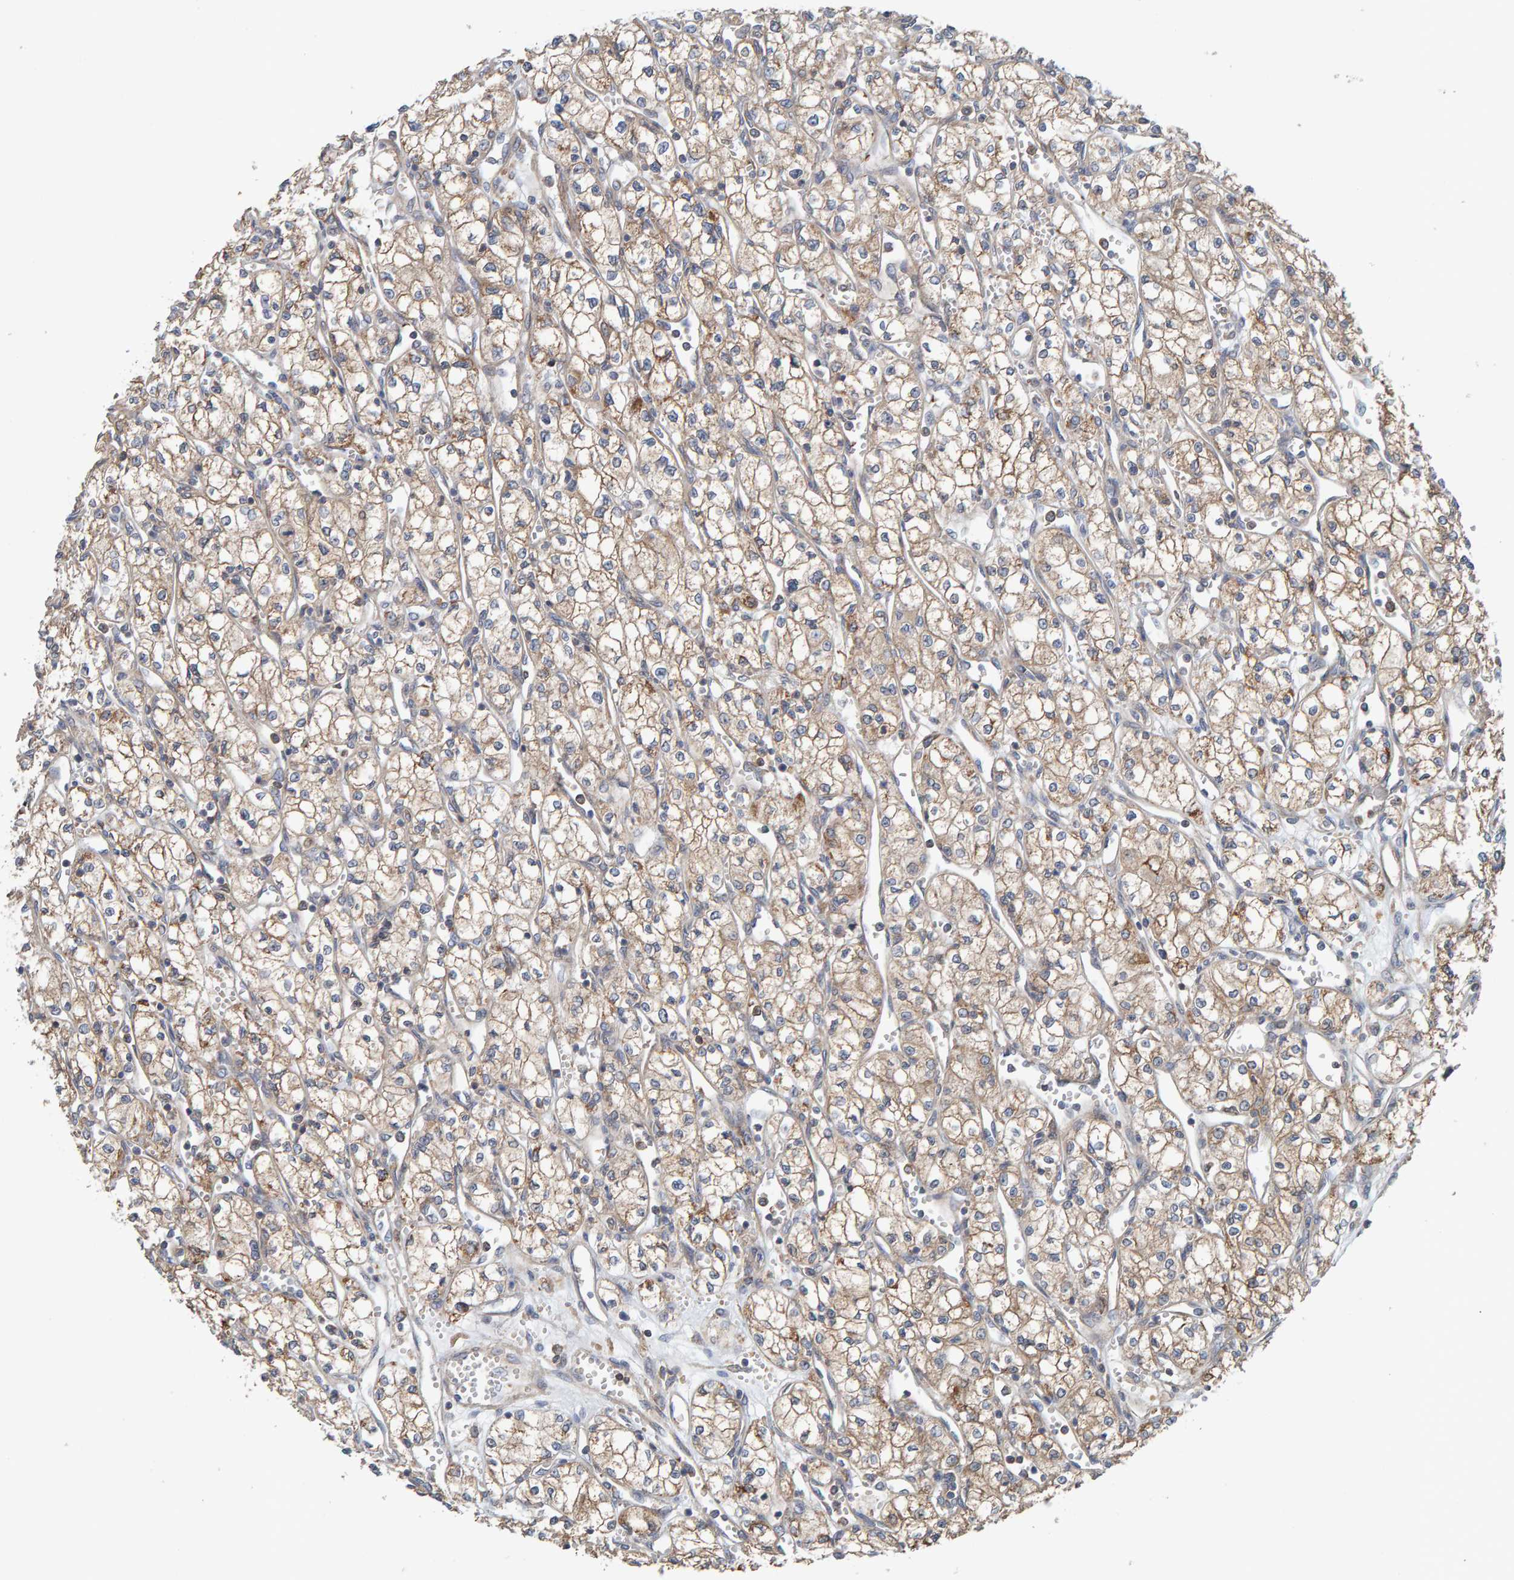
{"staining": {"intensity": "moderate", "quantity": ">75%", "location": "cytoplasmic/membranous"}, "tissue": "renal cancer", "cell_type": "Tumor cells", "image_type": "cancer", "snomed": [{"axis": "morphology", "description": "Adenocarcinoma, NOS"}, {"axis": "topography", "description": "Kidney"}], "caption": "This image displays immunohistochemistry (IHC) staining of human renal adenocarcinoma, with medium moderate cytoplasmic/membranous expression in approximately >75% of tumor cells.", "gene": "UBAP1", "patient": {"sex": "male", "age": 59}}